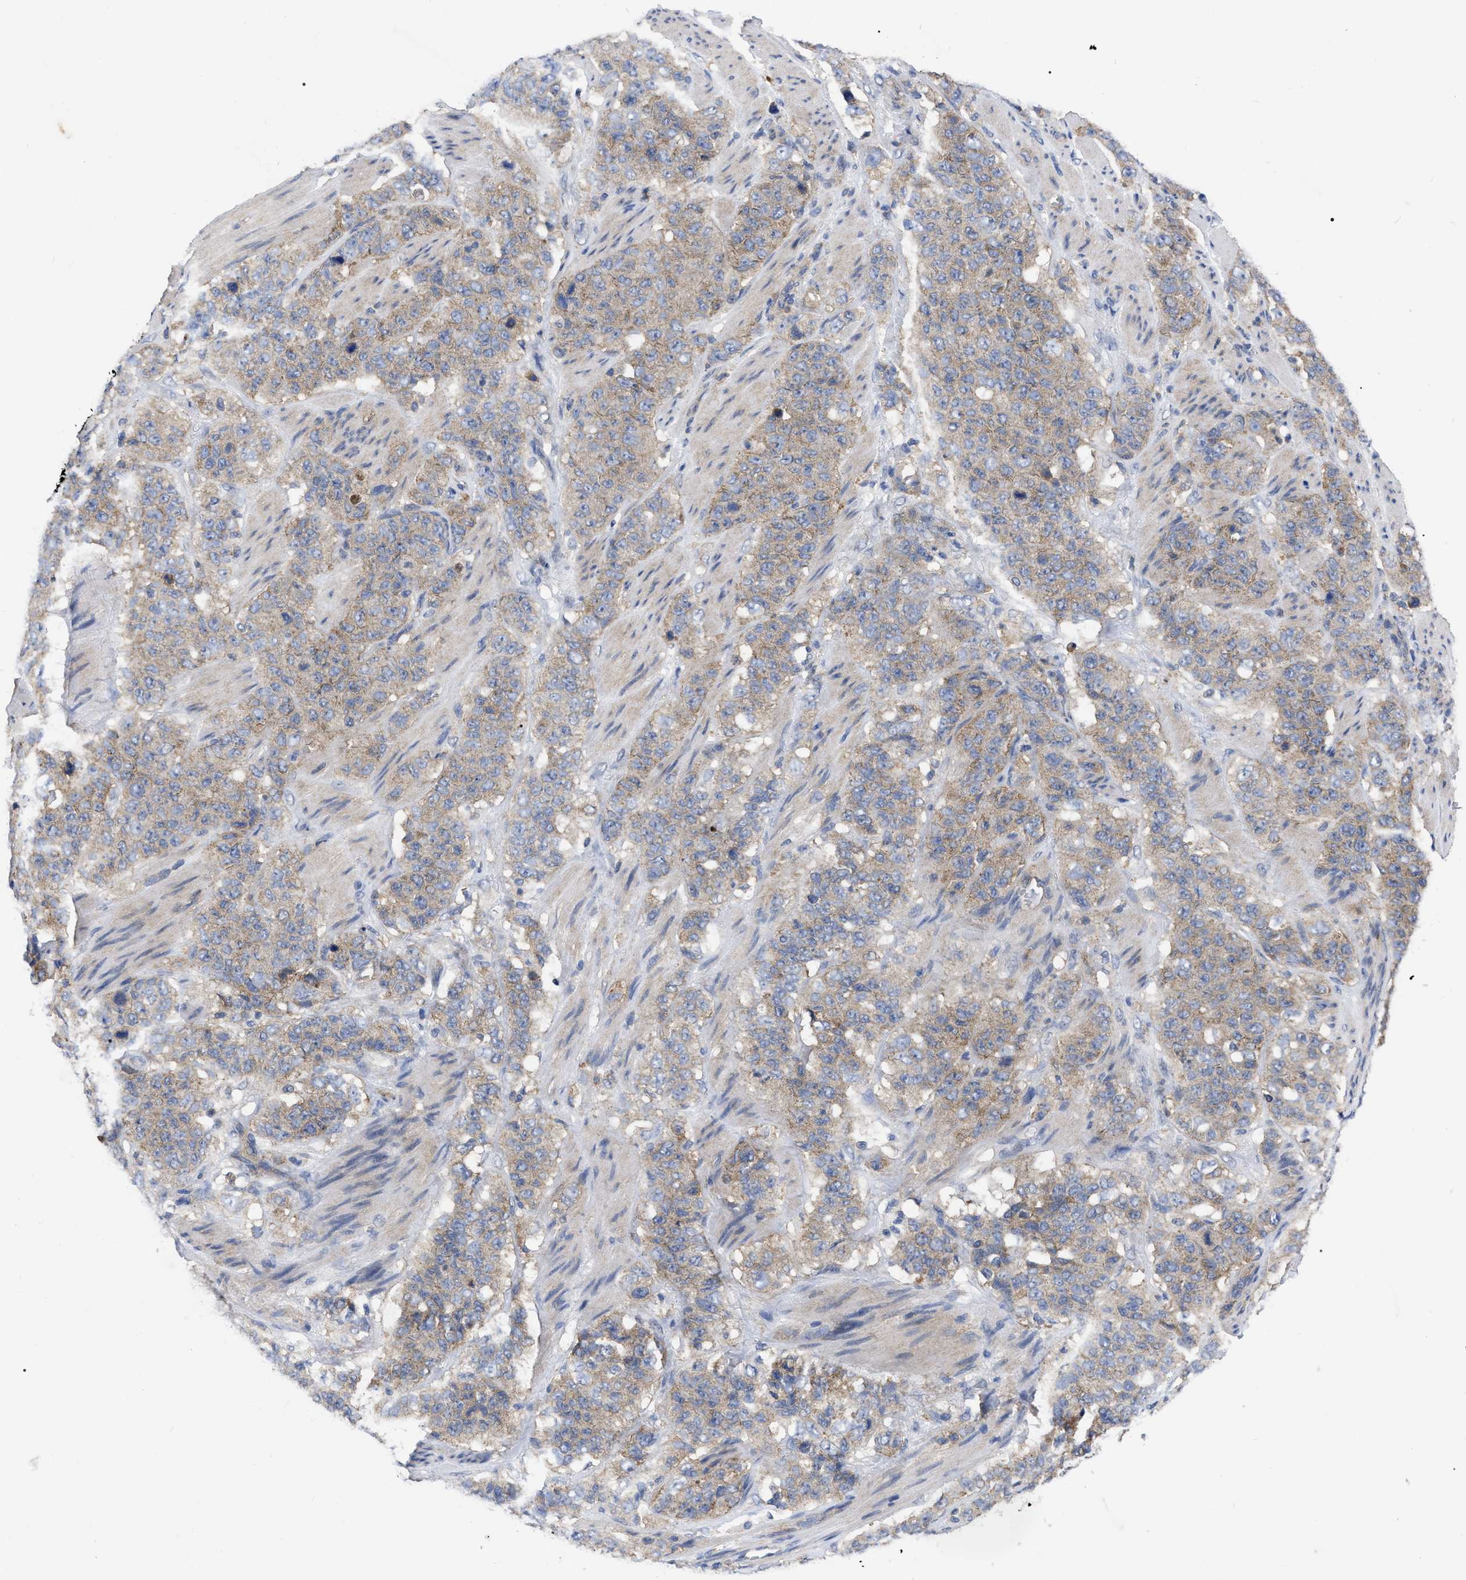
{"staining": {"intensity": "weak", "quantity": ">75%", "location": "cytoplasmic/membranous"}, "tissue": "stomach cancer", "cell_type": "Tumor cells", "image_type": "cancer", "snomed": [{"axis": "morphology", "description": "Adenocarcinoma, NOS"}, {"axis": "topography", "description": "Stomach"}], "caption": "This photomicrograph exhibits stomach cancer (adenocarcinoma) stained with IHC to label a protein in brown. The cytoplasmic/membranous of tumor cells show weak positivity for the protein. Nuclei are counter-stained blue.", "gene": "TCP1", "patient": {"sex": "male", "age": 48}}